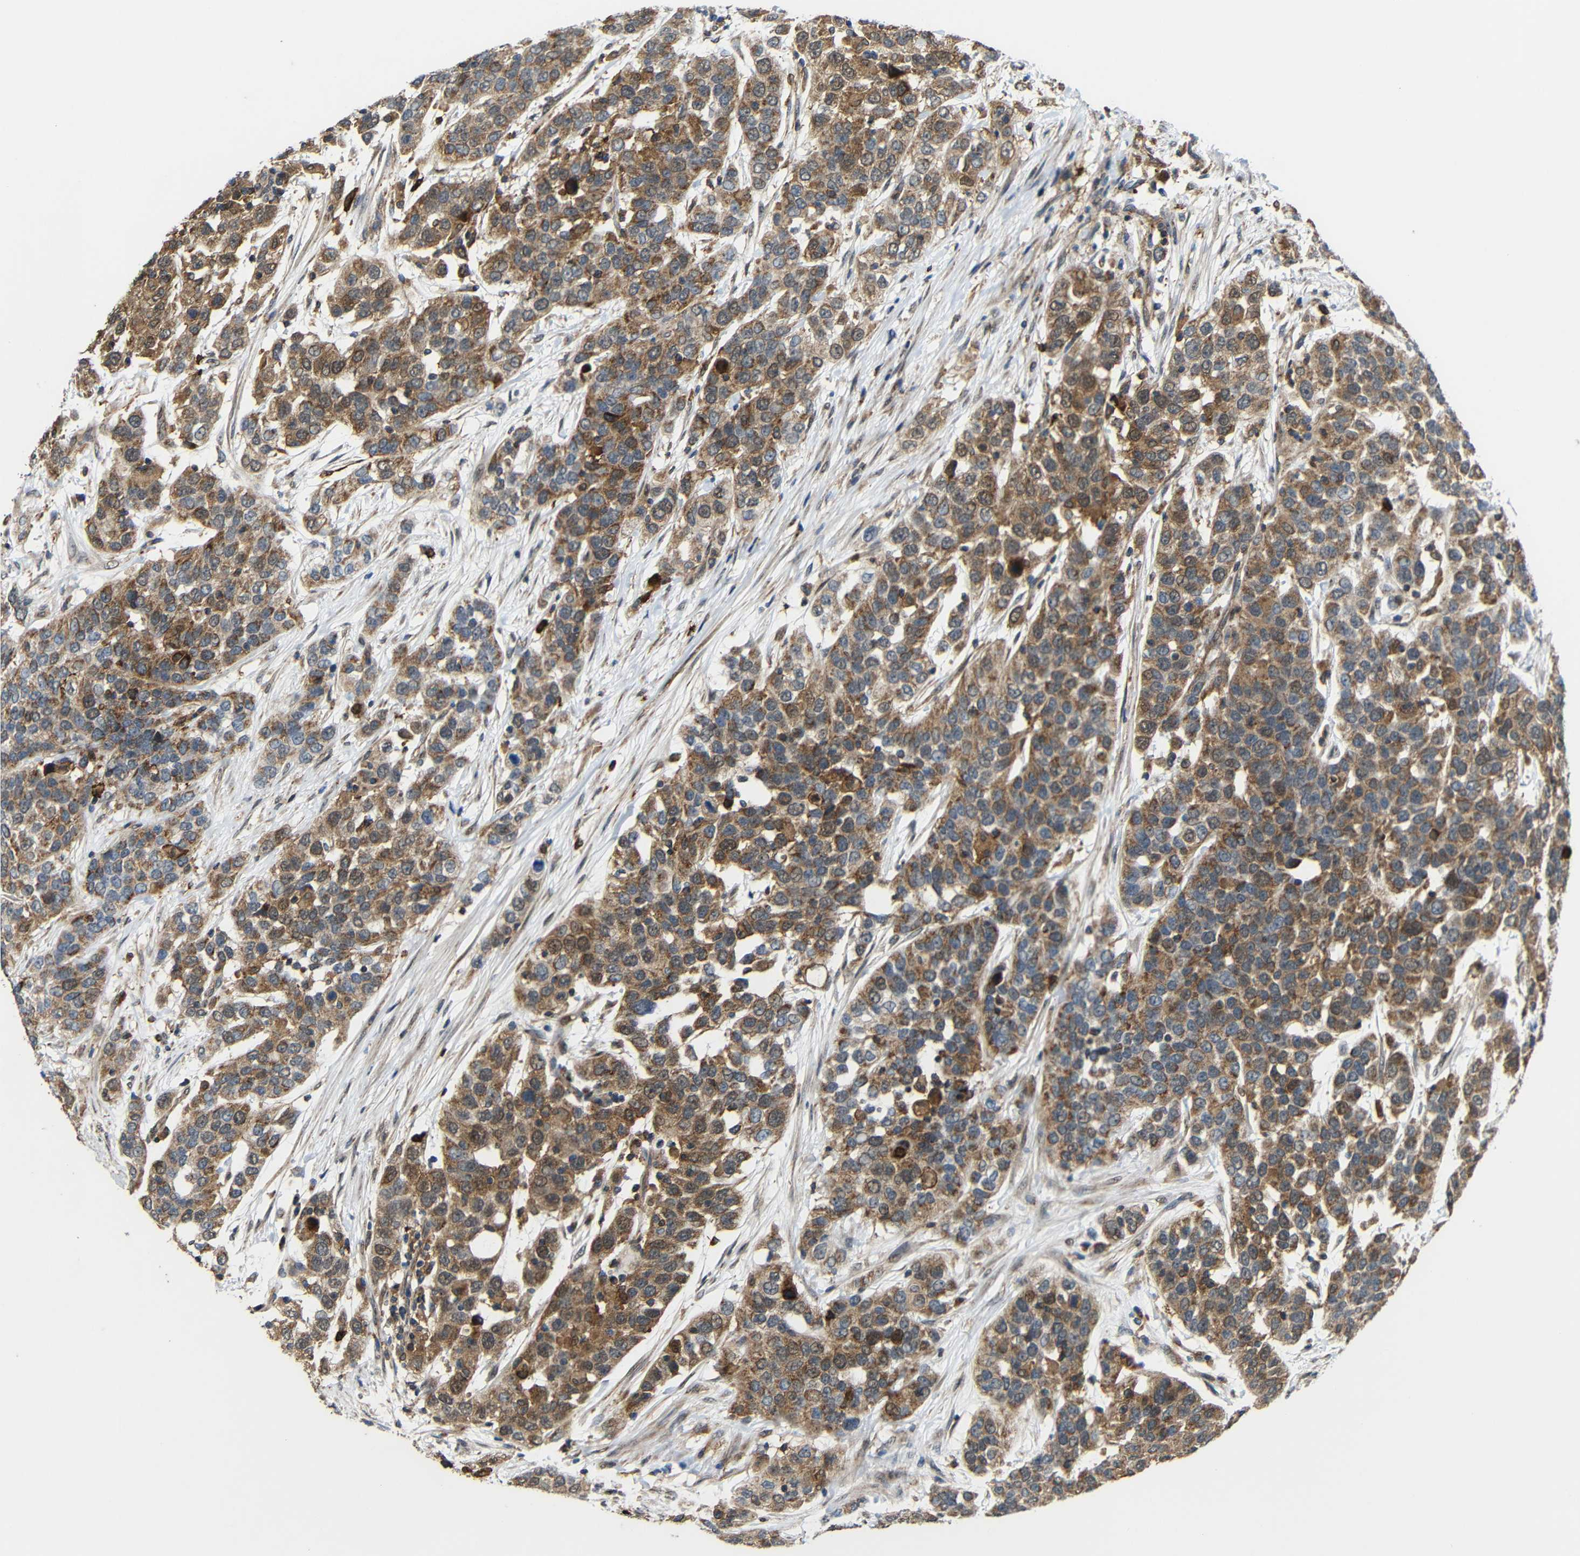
{"staining": {"intensity": "moderate", "quantity": ">75%", "location": "cytoplasmic/membranous"}, "tissue": "urothelial cancer", "cell_type": "Tumor cells", "image_type": "cancer", "snomed": [{"axis": "morphology", "description": "Urothelial carcinoma, High grade"}, {"axis": "topography", "description": "Urinary bladder"}], "caption": "Immunohistochemical staining of human urothelial cancer displays medium levels of moderate cytoplasmic/membranous protein staining in about >75% of tumor cells.", "gene": "C1GALT1", "patient": {"sex": "female", "age": 80}}